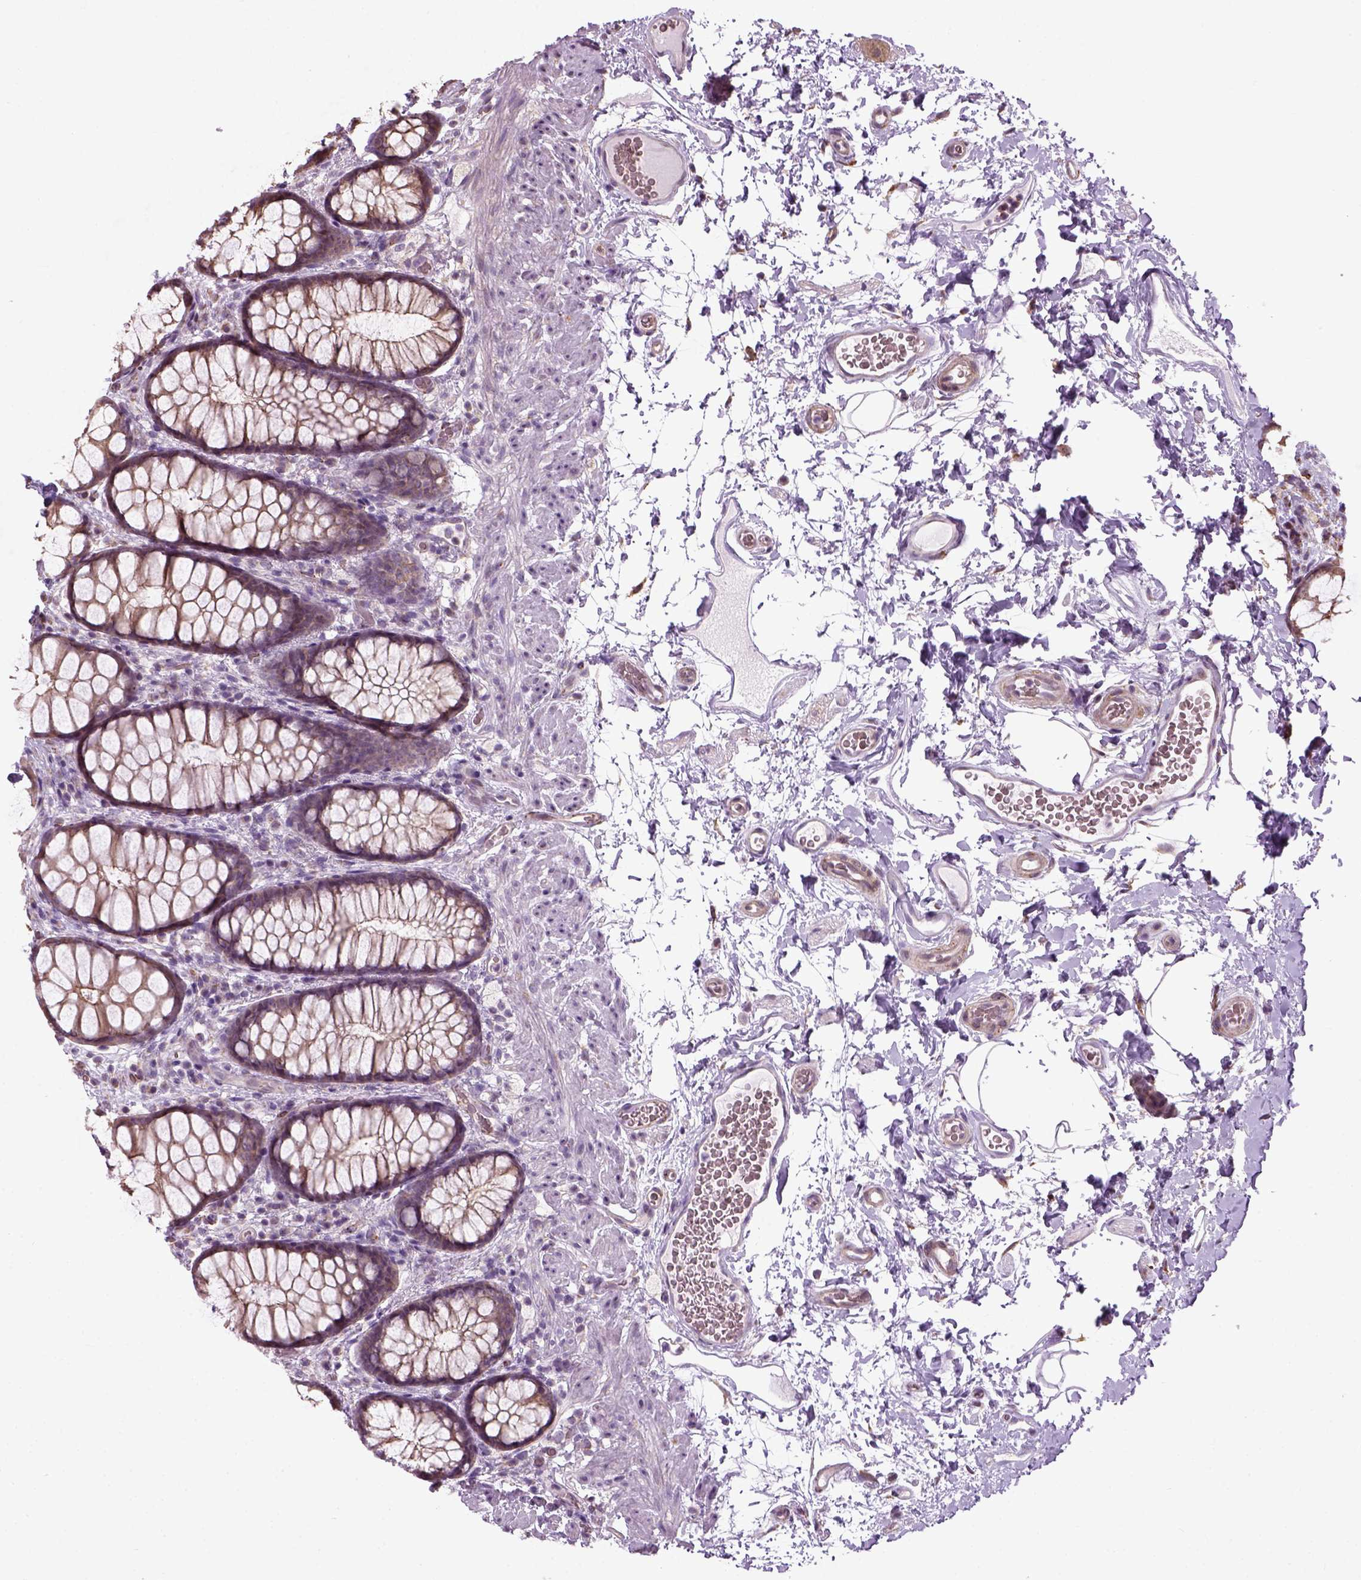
{"staining": {"intensity": "weak", "quantity": ">75%", "location": "cytoplasmic/membranous"}, "tissue": "rectum", "cell_type": "Glandular cells", "image_type": "normal", "snomed": [{"axis": "morphology", "description": "Normal tissue, NOS"}, {"axis": "topography", "description": "Rectum"}], "caption": "Immunohistochemistry micrograph of benign rectum: rectum stained using IHC reveals low levels of weak protein expression localized specifically in the cytoplasmic/membranous of glandular cells, appearing as a cytoplasmic/membranous brown color.", "gene": "XK", "patient": {"sex": "female", "age": 62}}